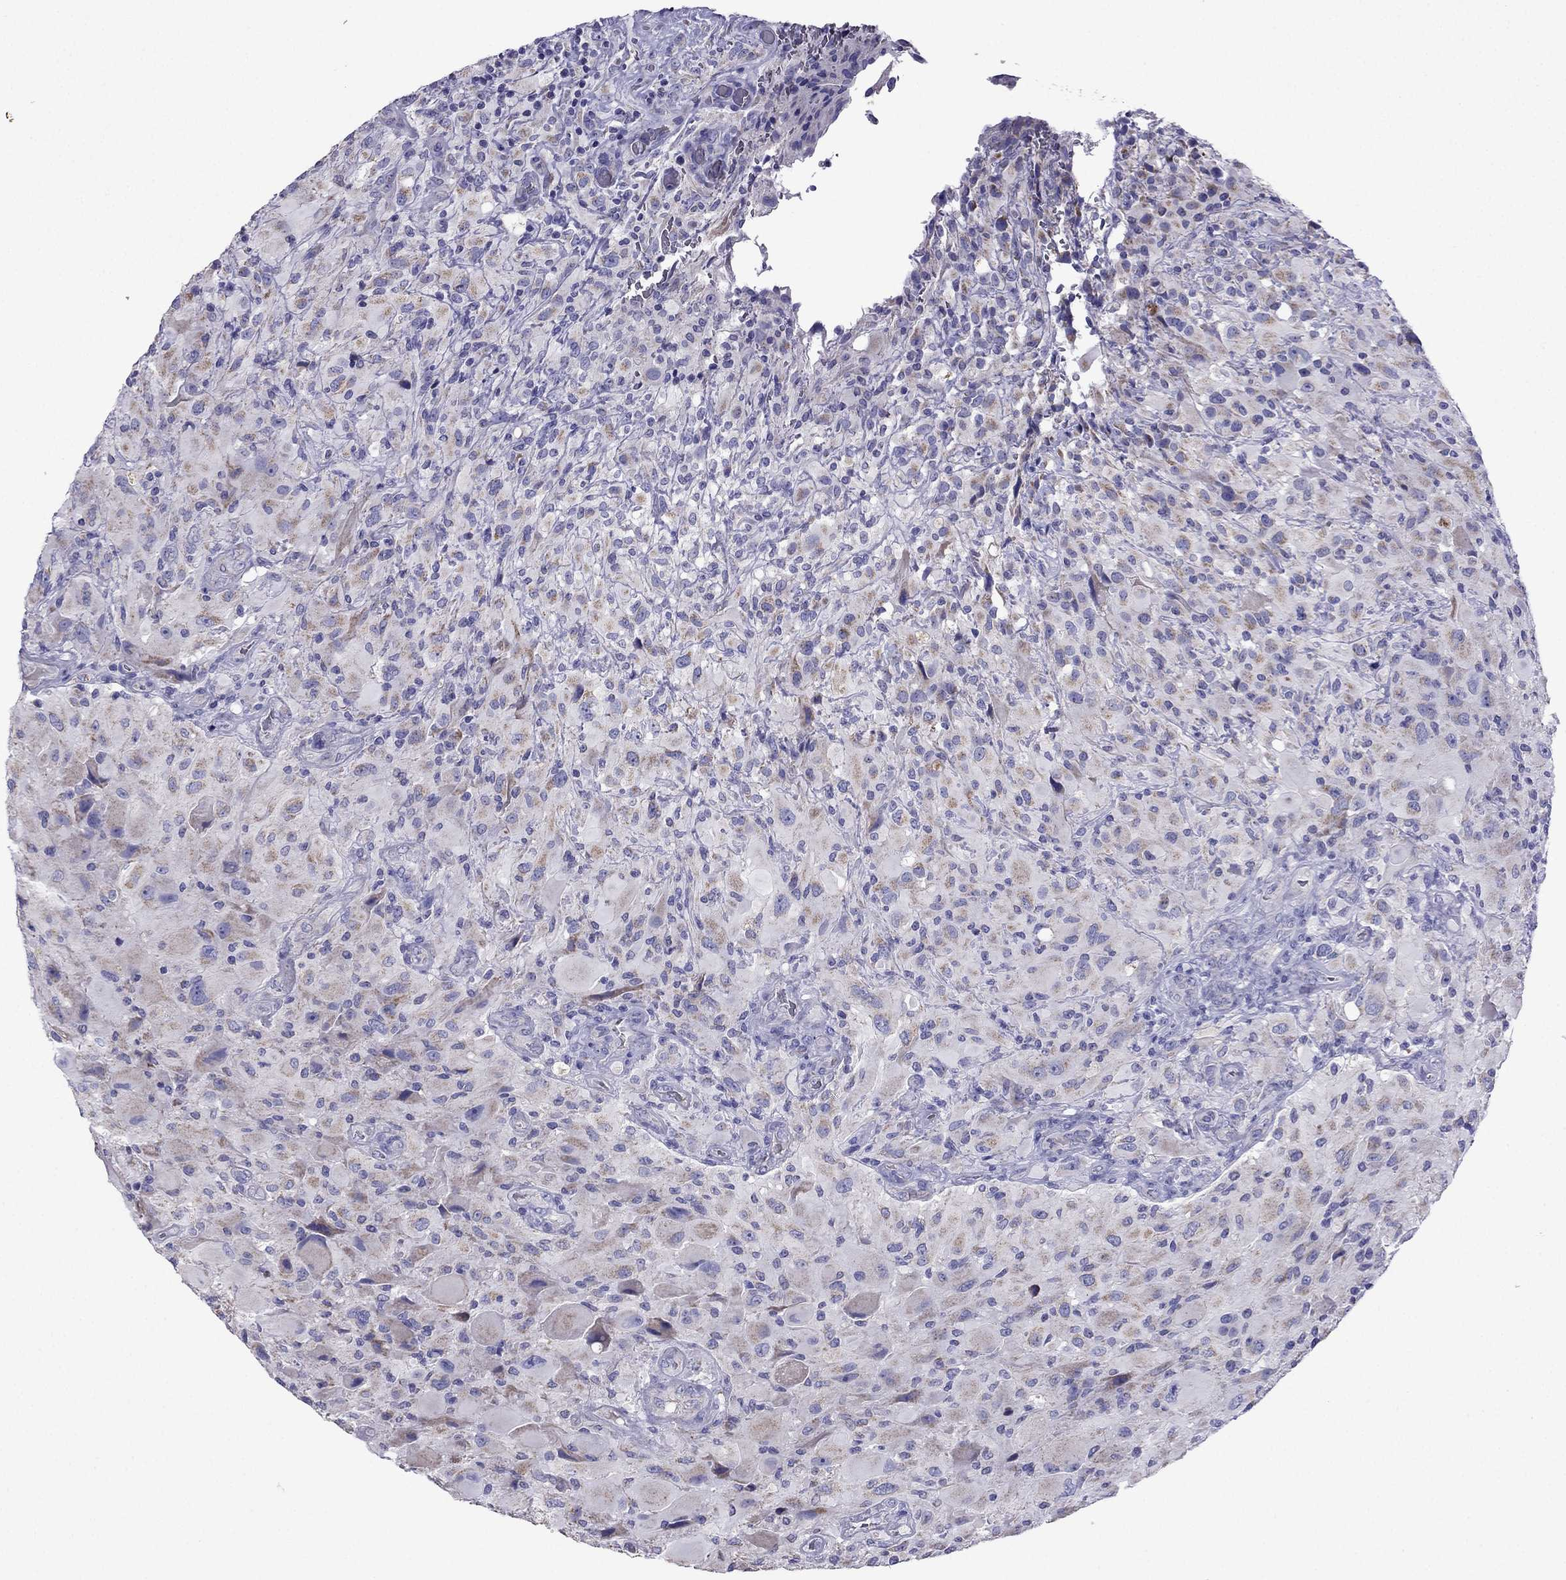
{"staining": {"intensity": "weak", "quantity": "25%-75%", "location": "cytoplasmic/membranous"}, "tissue": "glioma", "cell_type": "Tumor cells", "image_type": "cancer", "snomed": [{"axis": "morphology", "description": "Glioma, malignant, High grade"}, {"axis": "topography", "description": "Cerebral cortex"}], "caption": "The image exhibits immunohistochemical staining of malignant glioma (high-grade). There is weak cytoplasmic/membranous staining is appreciated in approximately 25%-75% of tumor cells.", "gene": "DSC1", "patient": {"sex": "male", "age": 35}}